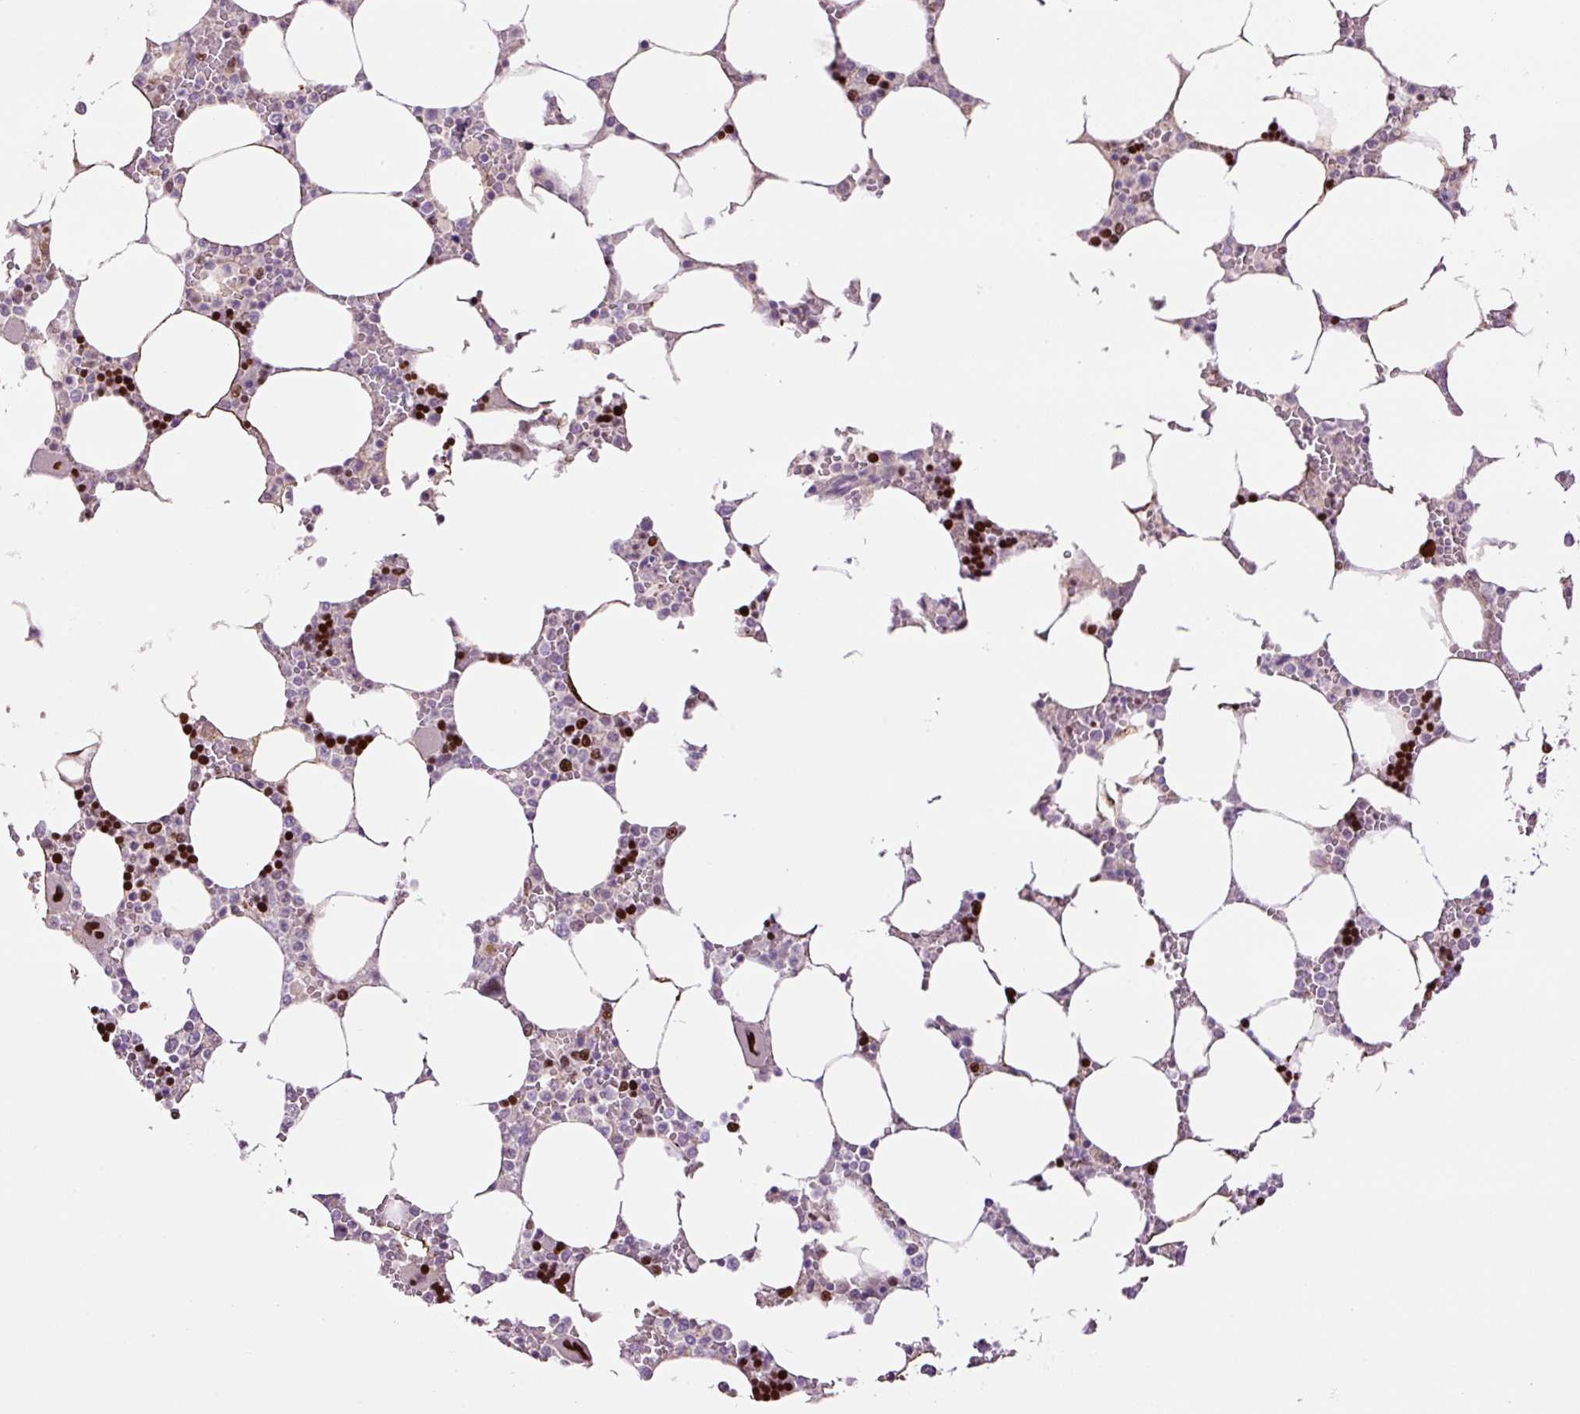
{"staining": {"intensity": "strong", "quantity": "25%-75%", "location": "nuclear"}, "tissue": "bone marrow", "cell_type": "Hematopoietic cells", "image_type": "normal", "snomed": [{"axis": "morphology", "description": "Normal tissue, NOS"}, {"axis": "topography", "description": "Bone marrow"}], "caption": "Protein staining of unremarkable bone marrow demonstrates strong nuclear expression in approximately 25%-75% of hematopoietic cells. Using DAB (3,3'-diaminobenzidine) (brown) and hematoxylin (blue) stains, captured at high magnification using brightfield microscopy.", "gene": "TMEM8B", "patient": {"sex": "male", "age": 64}}